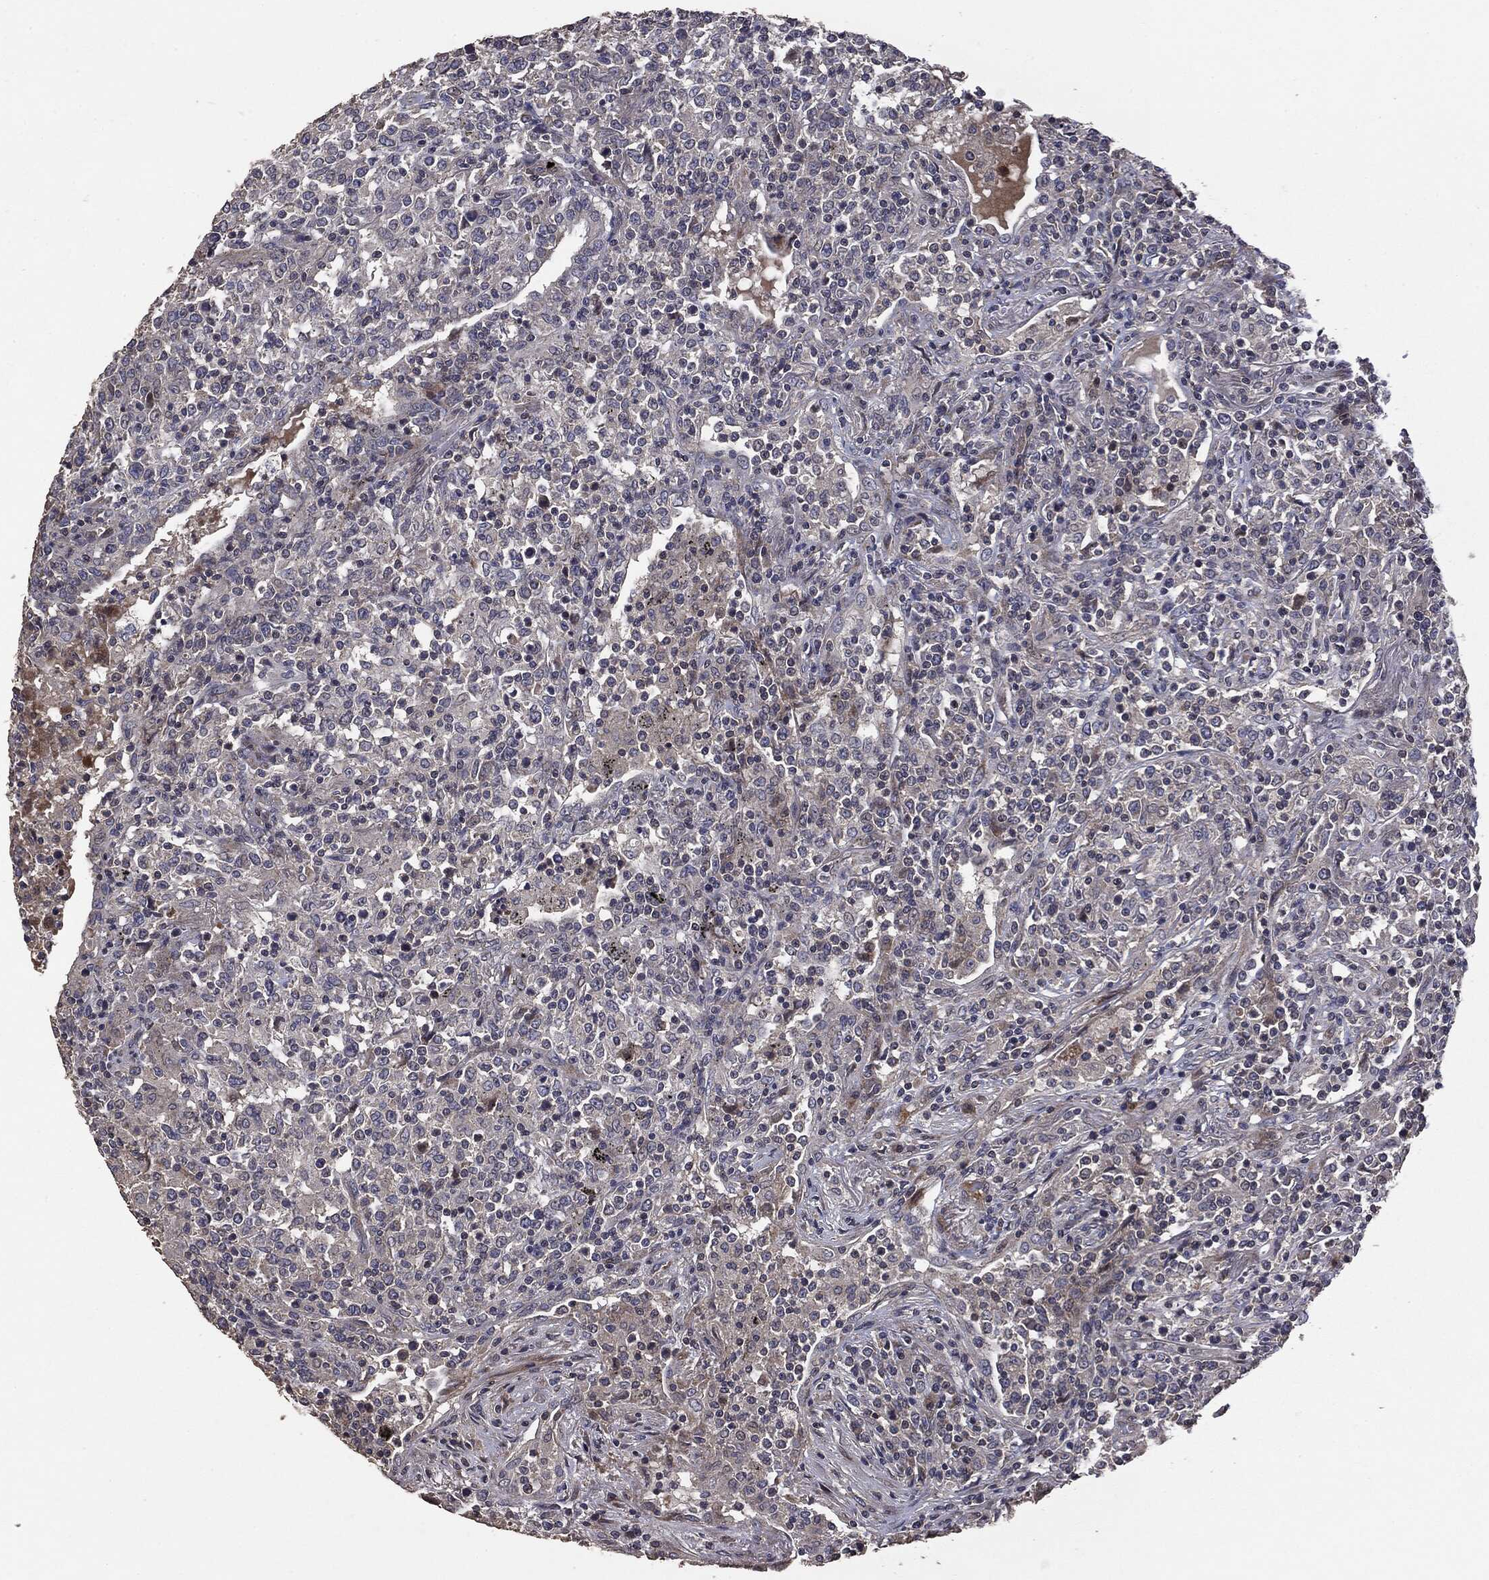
{"staining": {"intensity": "negative", "quantity": "none", "location": "none"}, "tissue": "lymphoma", "cell_type": "Tumor cells", "image_type": "cancer", "snomed": [{"axis": "morphology", "description": "Malignant lymphoma, non-Hodgkin's type, High grade"}, {"axis": "topography", "description": "Lung"}], "caption": "This is an immunohistochemistry (IHC) photomicrograph of human malignant lymphoma, non-Hodgkin's type (high-grade). There is no expression in tumor cells.", "gene": "MTOR", "patient": {"sex": "male", "age": 79}}